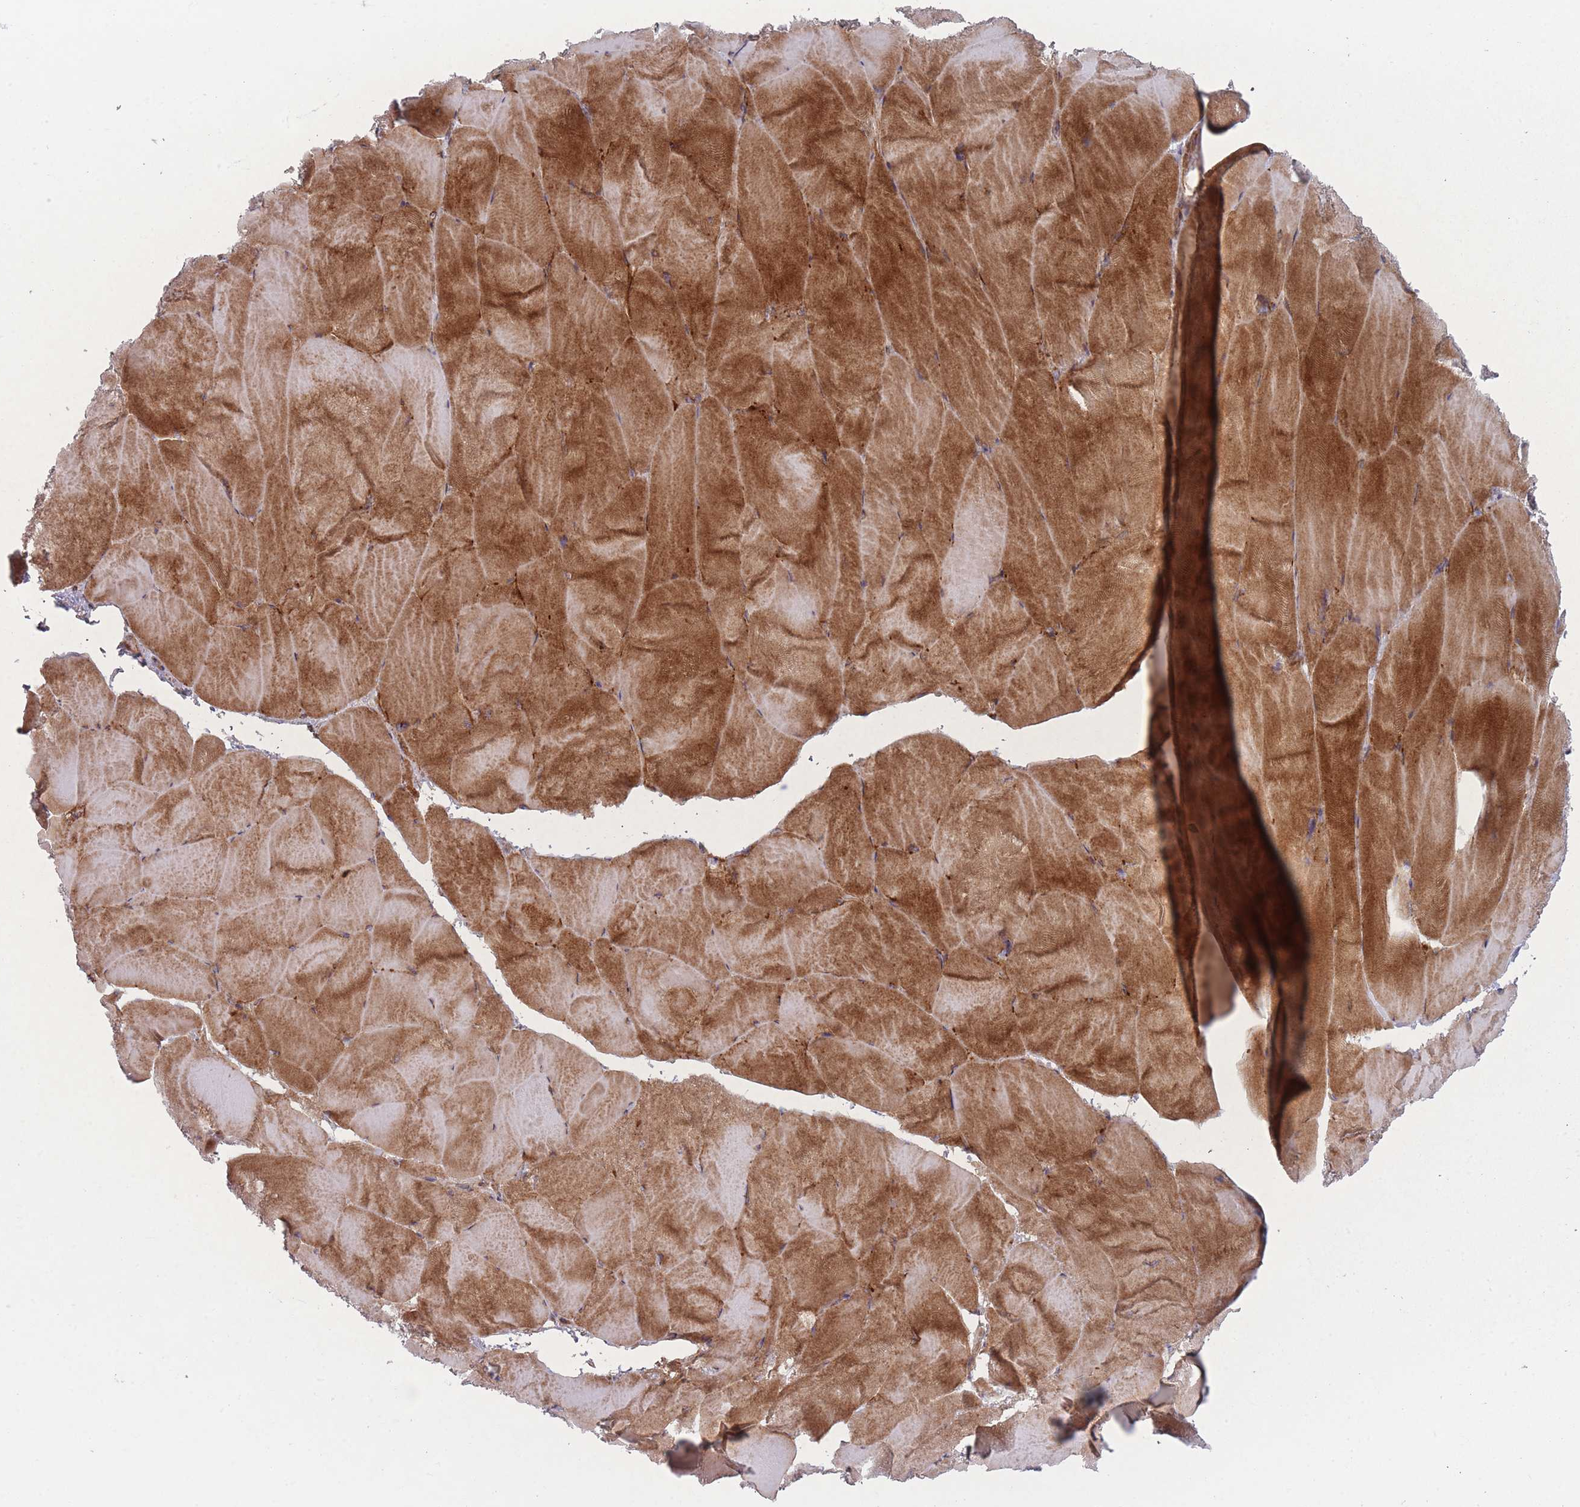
{"staining": {"intensity": "strong", "quantity": "25%-75%", "location": "cytoplasmic/membranous"}, "tissue": "skeletal muscle", "cell_type": "Myocytes", "image_type": "normal", "snomed": [{"axis": "morphology", "description": "Normal tissue, NOS"}, {"axis": "topography", "description": "Skeletal muscle"}], "caption": "A high-resolution image shows immunohistochemistry staining of benign skeletal muscle, which reveals strong cytoplasmic/membranous expression in about 25%-75% of myocytes.", "gene": "VRK2", "patient": {"sex": "female", "age": 64}}